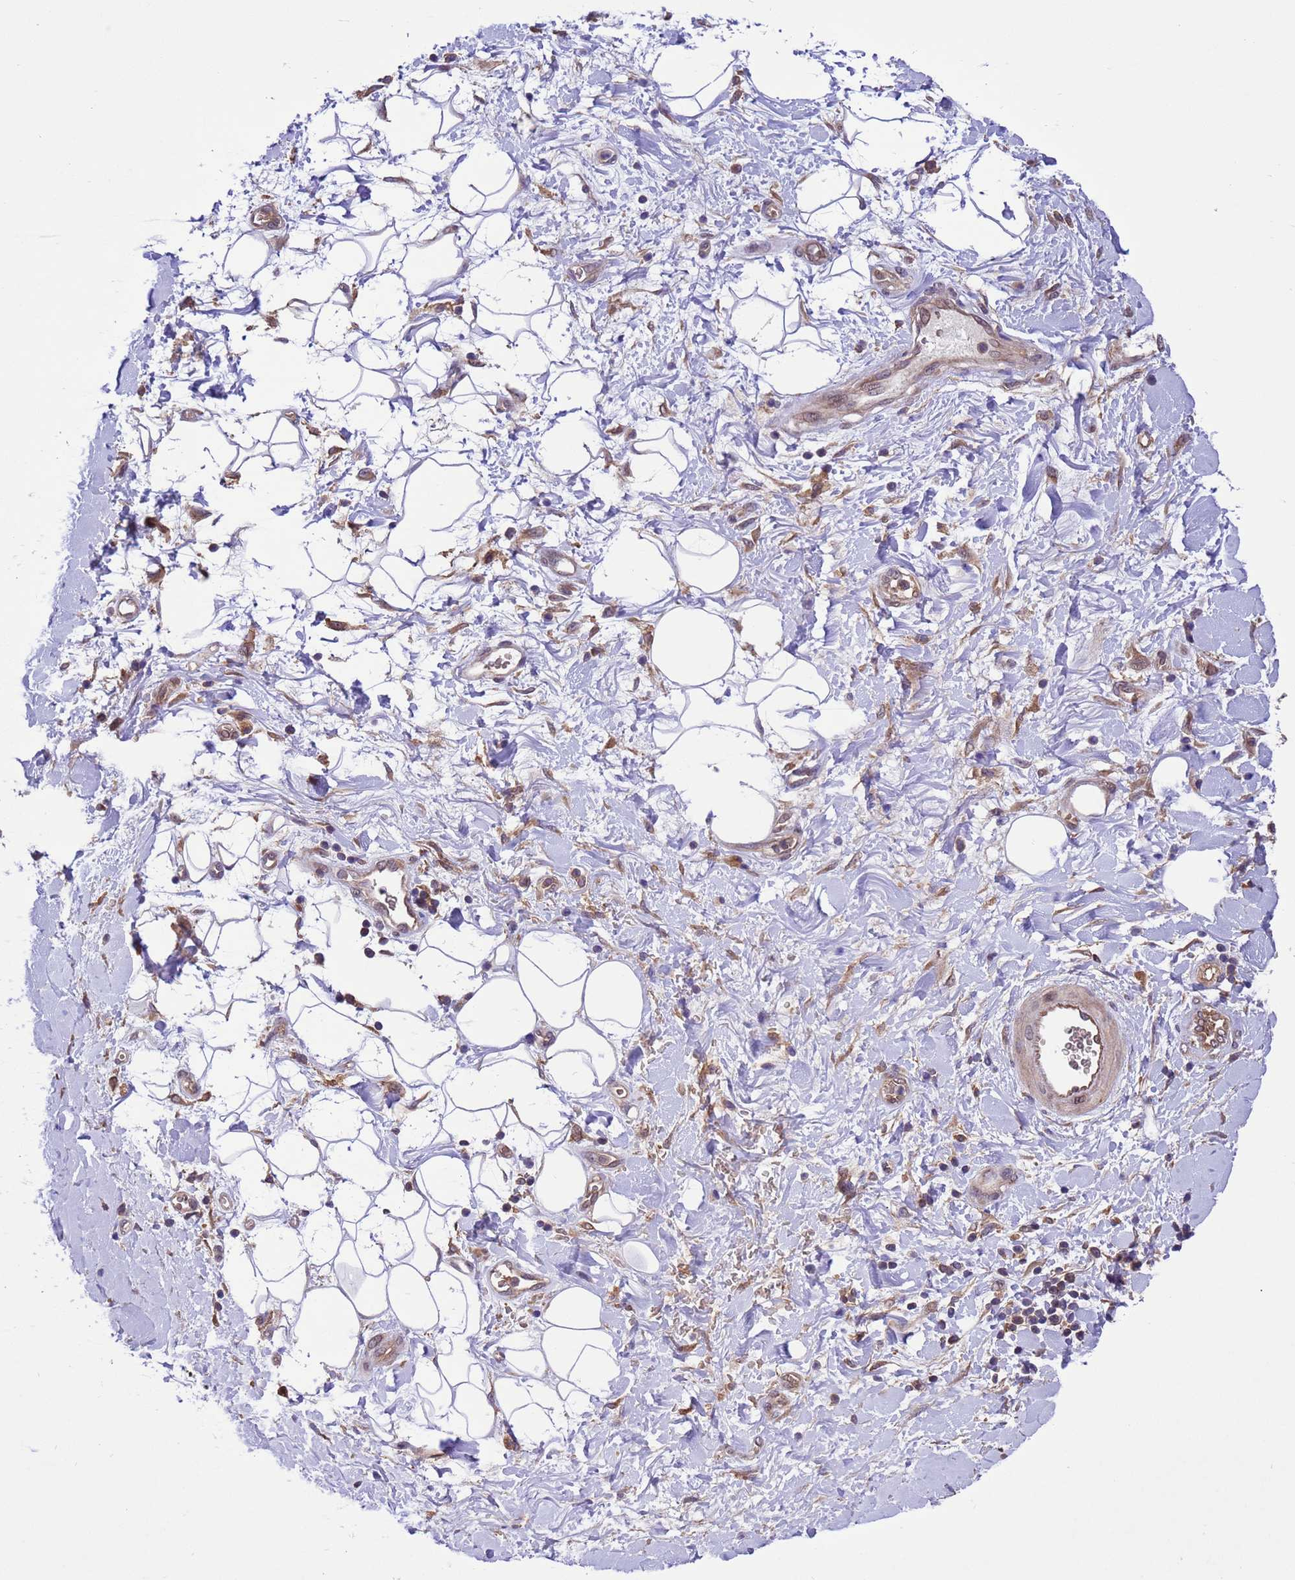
{"staining": {"intensity": "moderate", "quantity": ">75%", "location": "cytoplasmic/membranous"}, "tissue": "adipose tissue", "cell_type": "Adipocytes", "image_type": "normal", "snomed": [{"axis": "morphology", "description": "Normal tissue, NOS"}, {"axis": "morphology", "description": "Adenocarcinoma, NOS"}, {"axis": "topography", "description": "Pancreas"}, {"axis": "topography", "description": "Peripheral nerve tissue"}], "caption": "Adipose tissue stained with DAB (3,3'-diaminobenzidine) immunohistochemistry (IHC) exhibits medium levels of moderate cytoplasmic/membranous staining in approximately >75% of adipocytes. (IHC, brightfield microscopy, high magnification).", "gene": "ARHGAP12", "patient": {"sex": "male", "age": 59}}